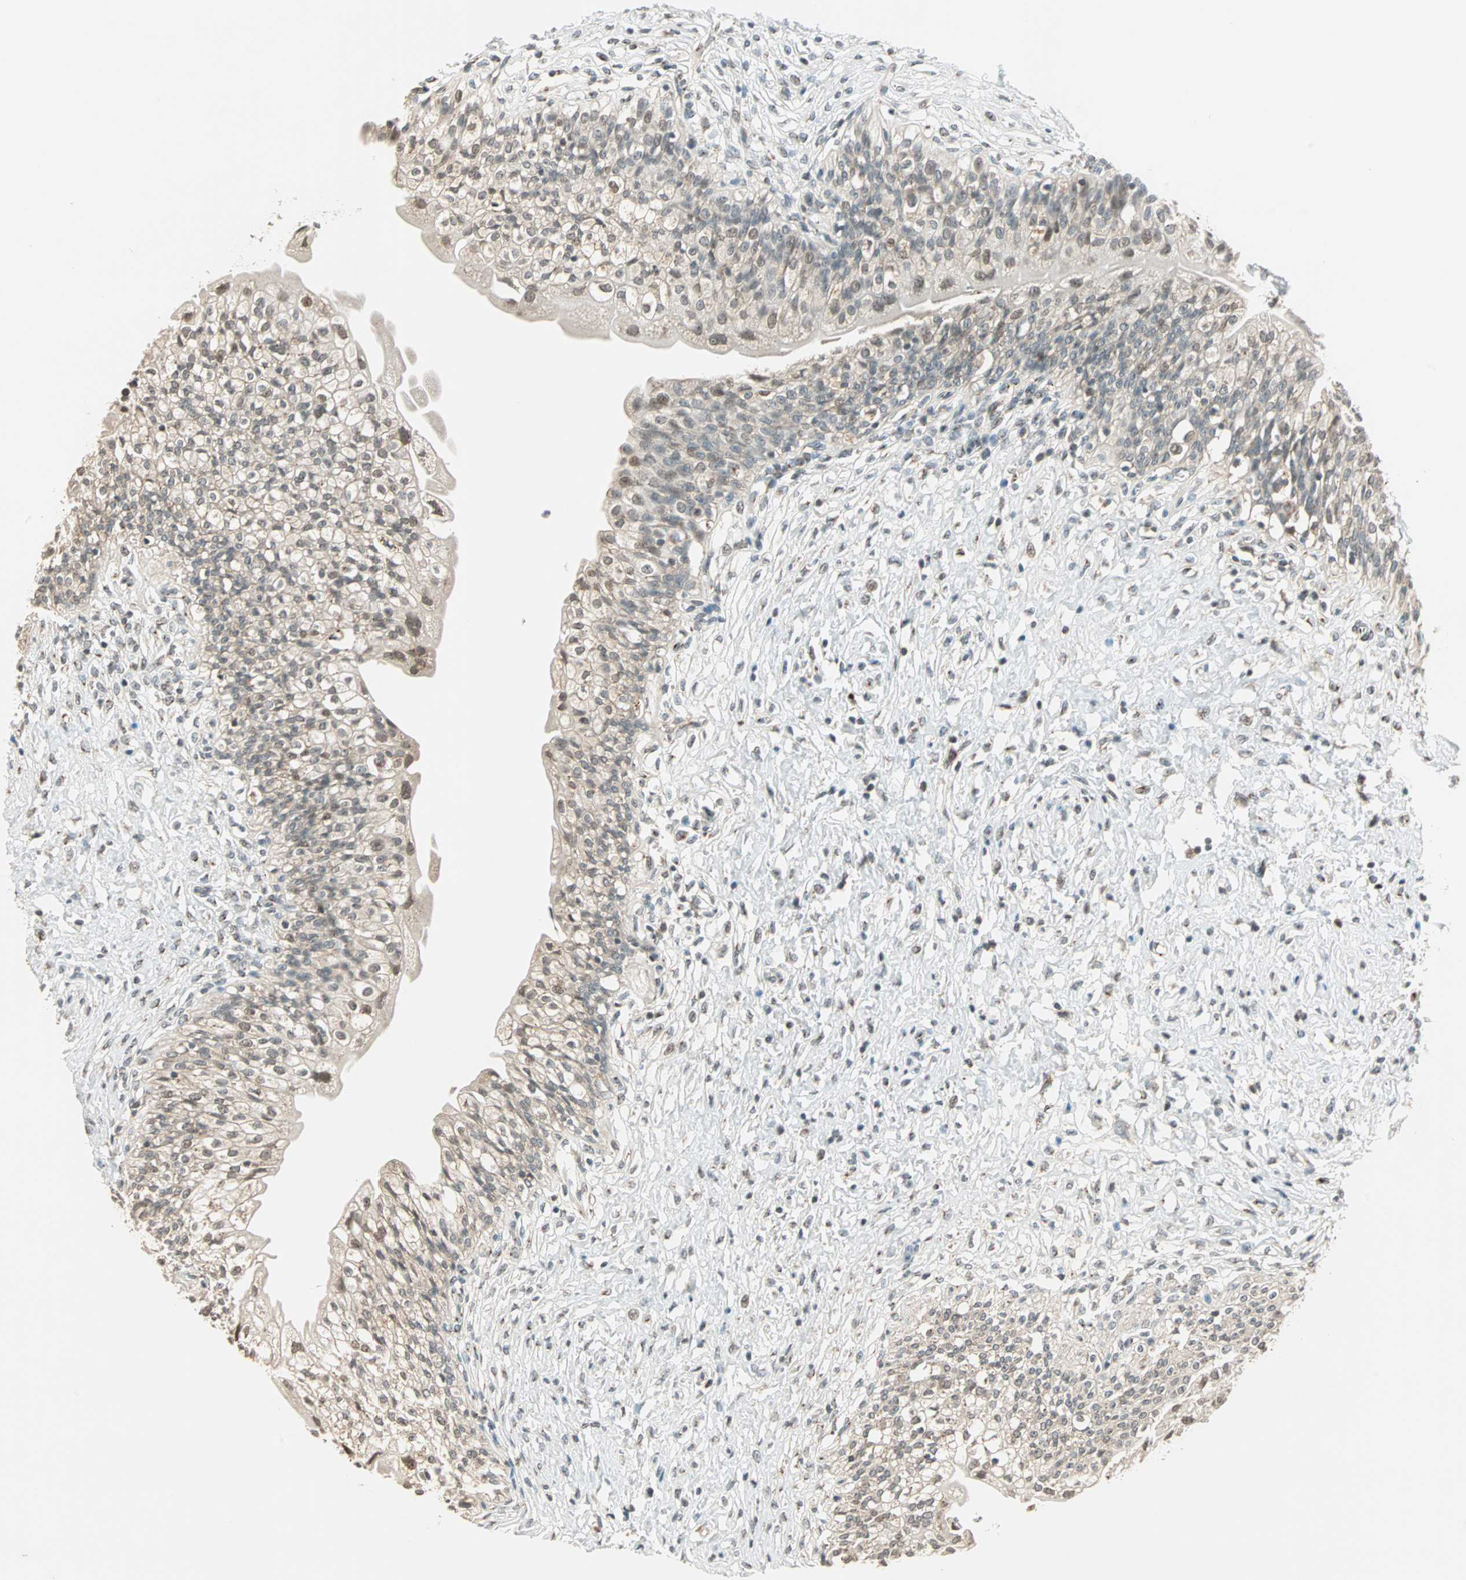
{"staining": {"intensity": "moderate", "quantity": "25%-75%", "location": "nuclear"}, "tissue": "urinary bladder", "cell_type": "Urothelial cells", "image_type": "normal", "snomed": [{"axis": "morphology", "description": "Normal tissue, NOS"}, {"axis": "morphology", "description": "Inflammation, NOS"}, {"axis": "topography", "description": "Urinary bladder"}], "caption": "A micrograph of urinary bladder stained for a protein reveals moderate nuclear brown staining in urothelial cells. The staining was performed using DAB, with brown indicating positive protein expression. Nuclei are stained blue with hematoxylin.", "gene": "PRDM2", "patient": {"sex": "female", "age": 80}}